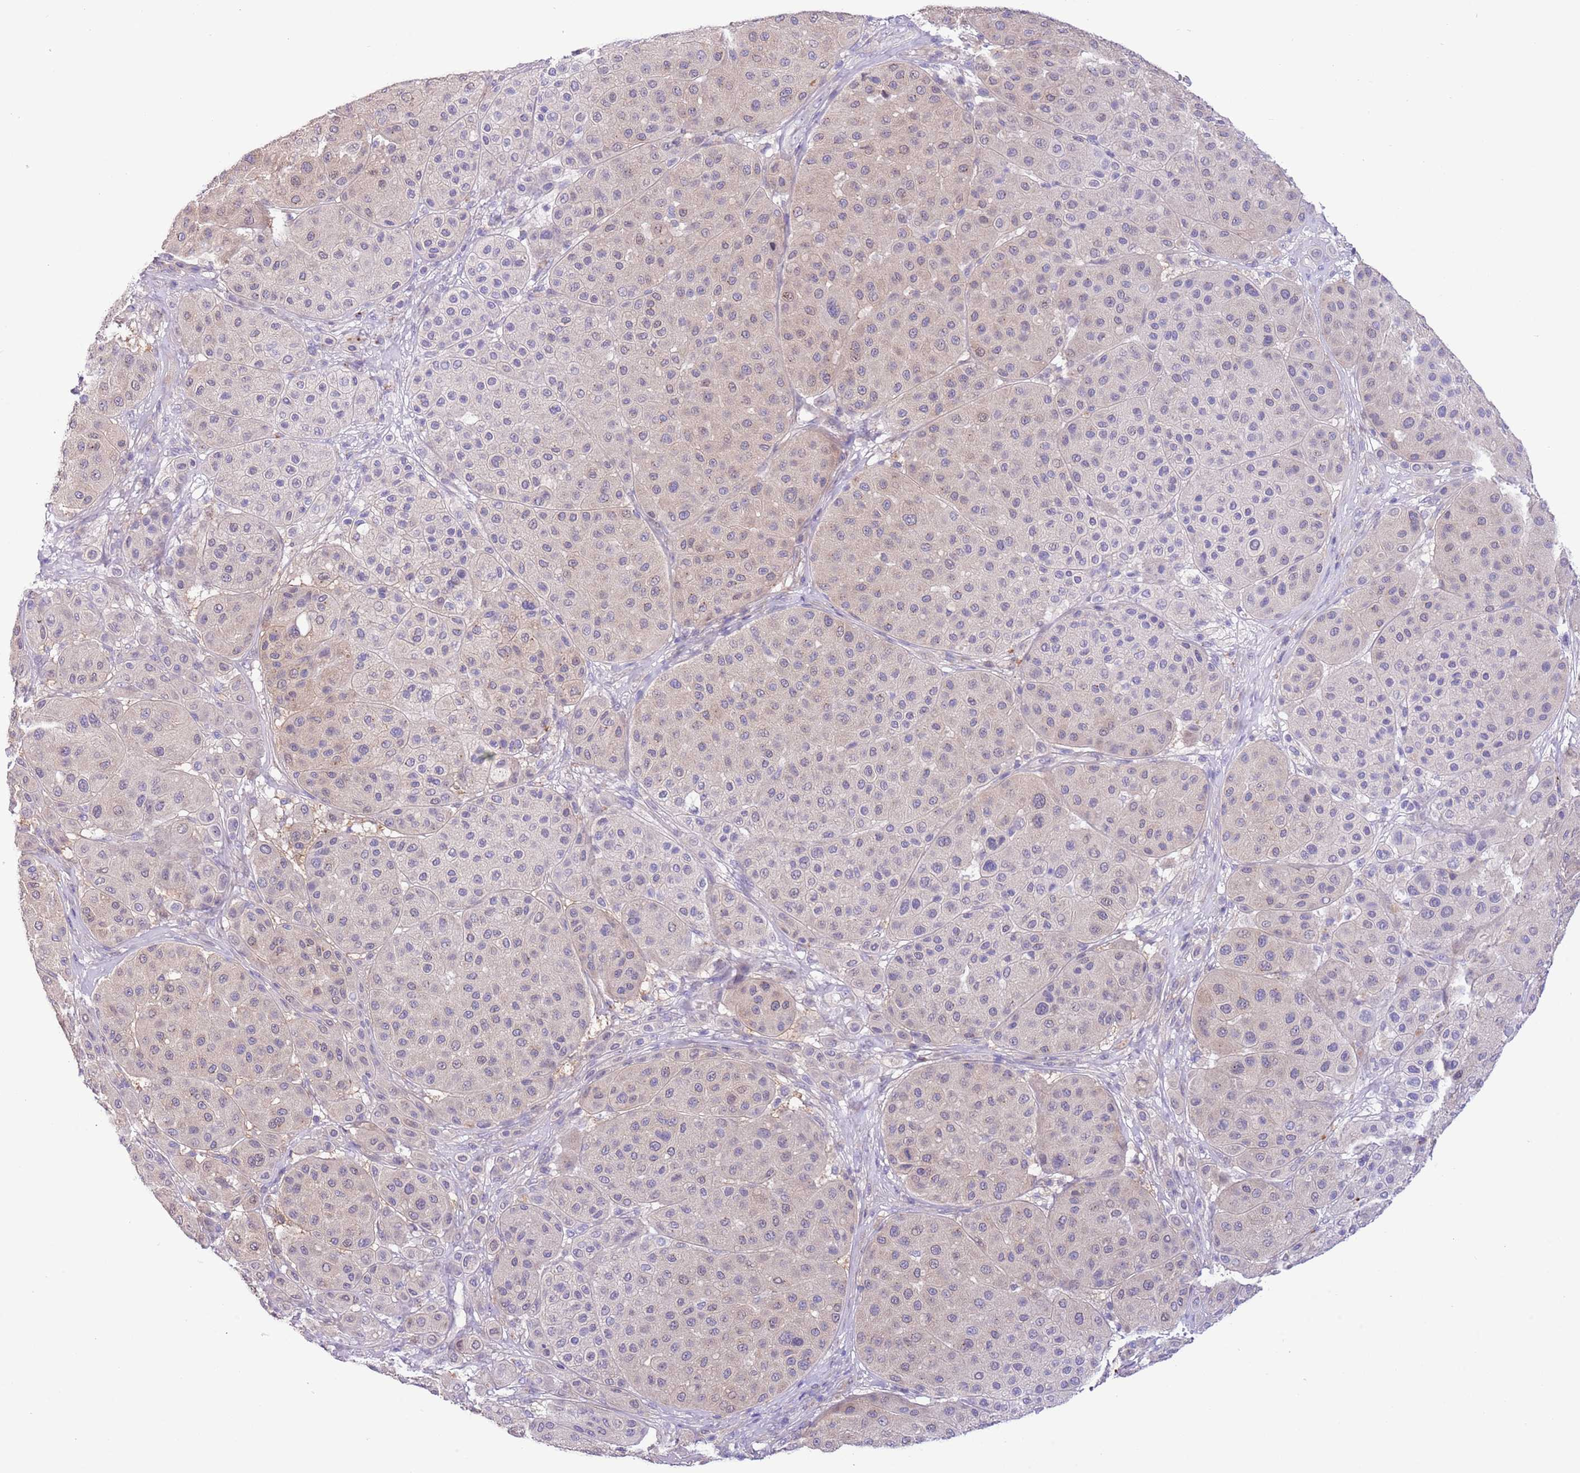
{"staining": {"intensity": "negative", "quantity": "none", "location": "none"}, "tissue": "melanoma", "cell_type": "Tumor cells", "image_type": "cancer", "snomed": [{"axis": "morphology", "description": "Malignant melanoma, Metastatic site"}, {"axis": "topography", "description": "Smooth muscle"}], "caption": "Melanoma stained for a protein using immunohistochemistry displays no positivity tumor cells.", "gene": "PRR32", "patient": {"sex": "male", "age": 41}}